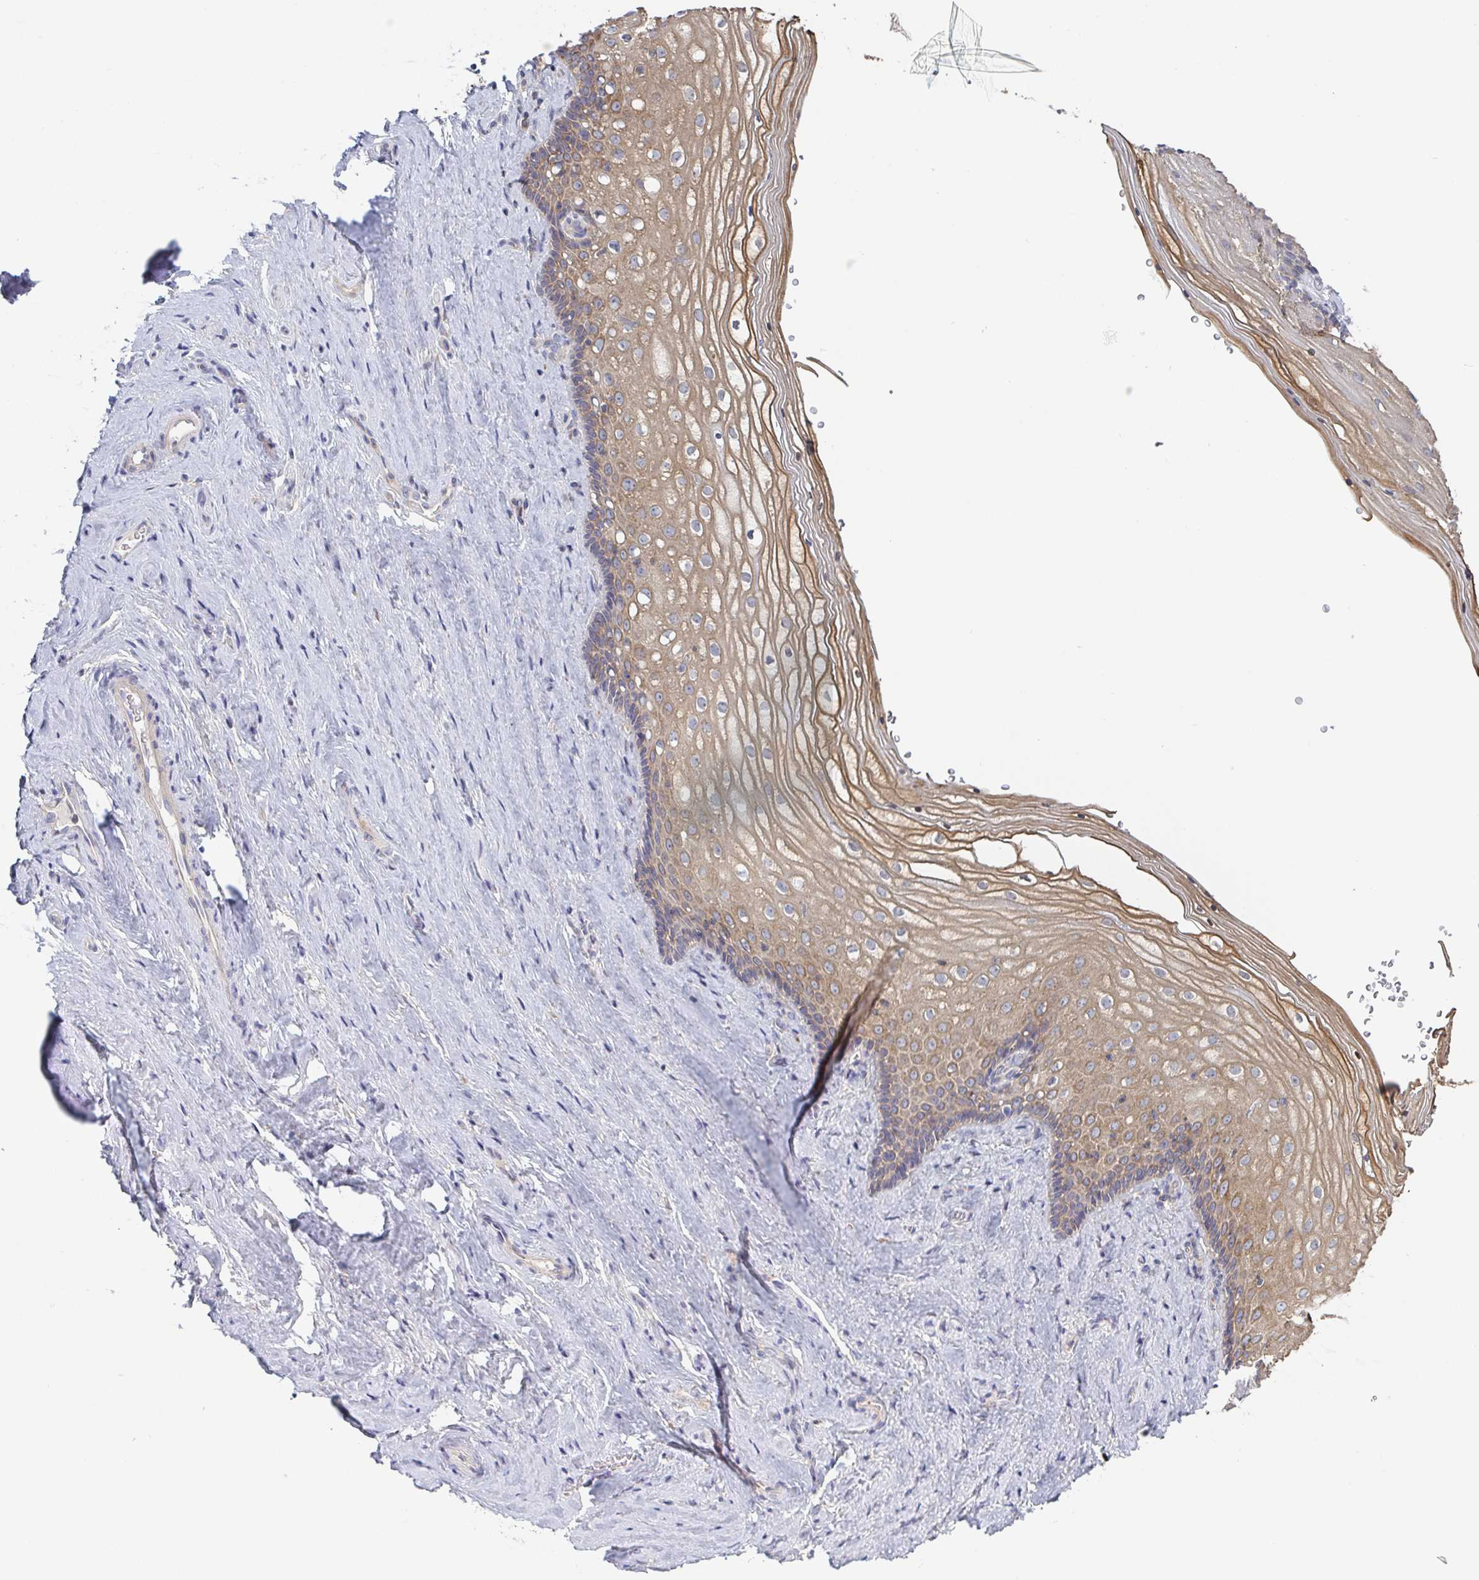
{"staining": {"intensity": "moderate", "quantity": ">75%", "location": "cytoplasmic/membranous"}, "tissue": "vagina", "cell_type": "Squamous epithelial cells", "image_type": "normal", "snomed": [{"axis": "morphology", "description": "Normal tissue, NOS"}, {"axis": "topography", "description": "Vagina"}], "caption": "Immunohistochemical staining of normal human vagina reveals >75% levels of moderate cytoplasmic/membranous protein positivity in approximately >75% of squamous epithelial cells. Ihc stains the protein of interest in brown and the nuclei are stained blue.", "gene": "TUFT1", "patient": {"sex": "female", "age": 42}}